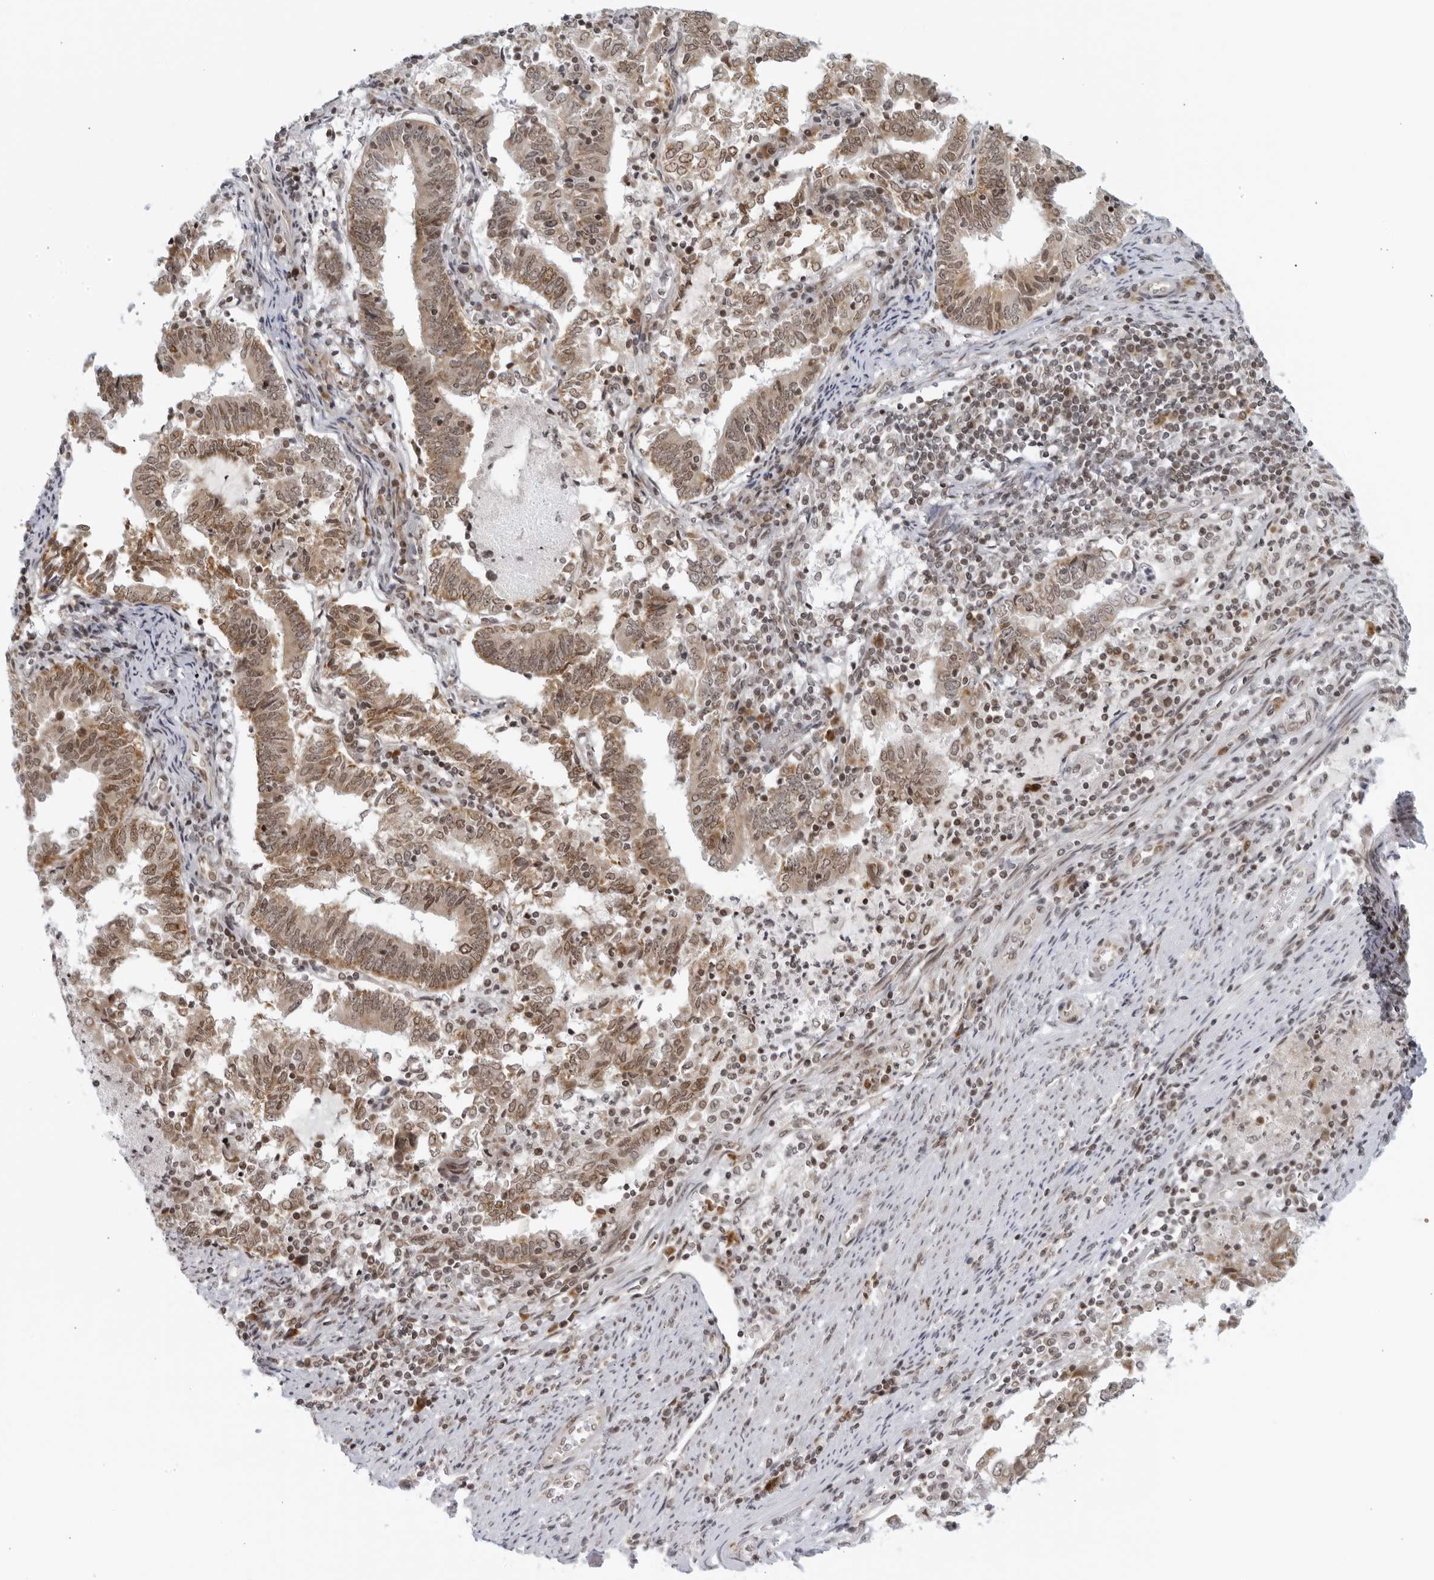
{"staining": {"intensity": "weak", "quantity": "25%-75%", "location": "cytoplasmic/membranous"}, "tissue": "endometrial cancer", "cell_type": "Tumor cells", "image_type": "cancer", "snomed": [{"axis": "morphology", "description": "Adenocarcinoma, NOS"}, {"axis": "topography", "description": "Endometrium"}], "caption": "A high-resolution micrograph shows immunohistochemistry (IHC) staining of adenocarcinoma (endometrial), which displays weak cytoplasmic/membranous positivity in about 25%-75% of tumor cells. (brown staining indicates protein expression, while blue staining denotes nuclei).", "gene": "RAB11FIP3", "patient": {"sex": "female", "age": 80}}